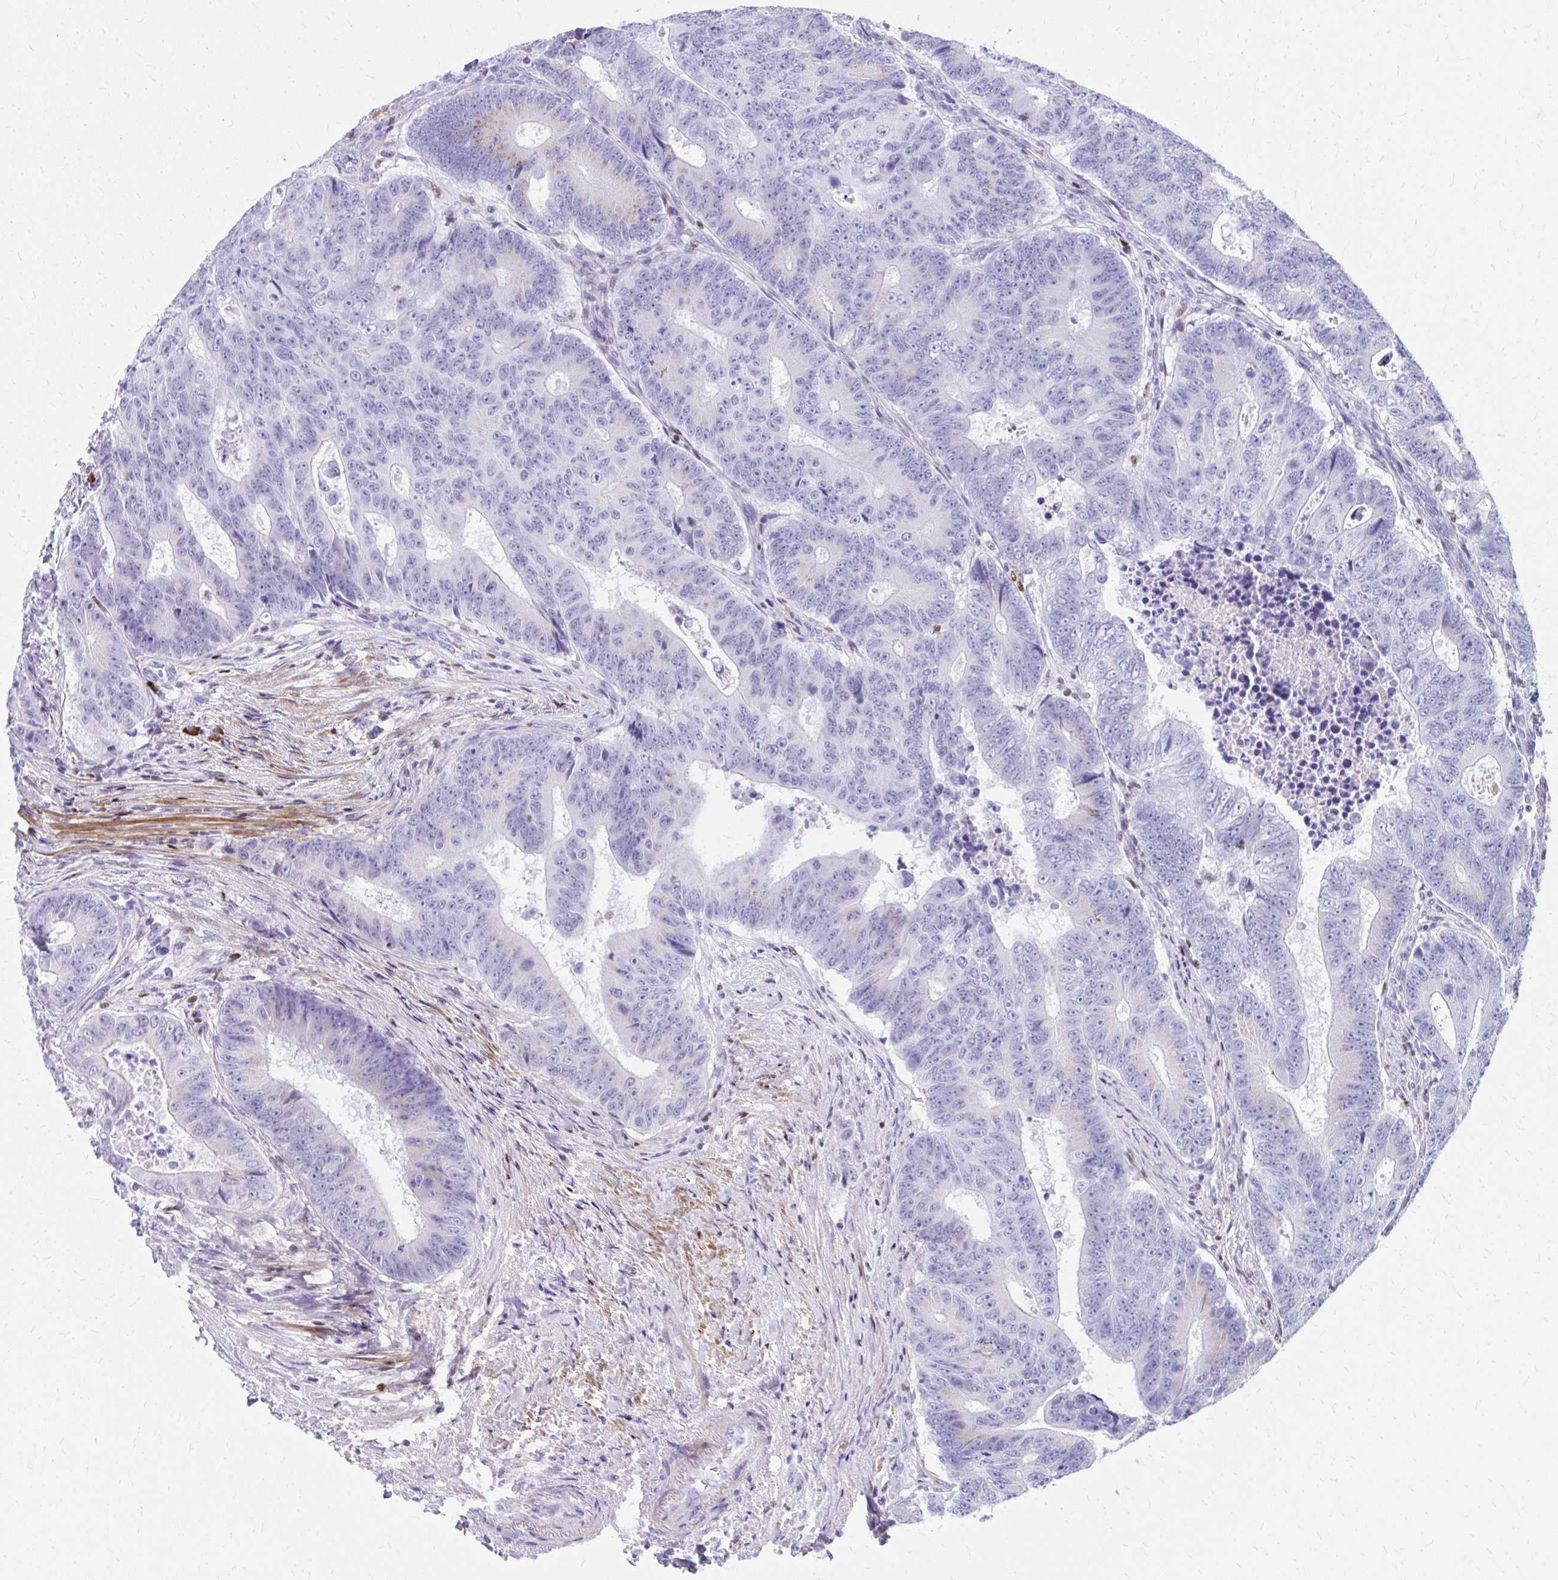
{"staining": {"intensity": "negative", "quantity": "none", "location": "none"}, "tissue": "colorectal cancer", "cell_type": "Tumor cells", "image_type": "cancer", "snomed": [{"axis": "morphology", "description": "Adenocarcinoma, NOS"}, {"axis": "topography", "description": "Colon"}], "caption": "Adenocarcinoma (colorectal) was stained to show a protein in brown. There is no significant expression in tumor cells.", "gene": "RUNX3", "patient": {"sex": "female", "age": 48}}